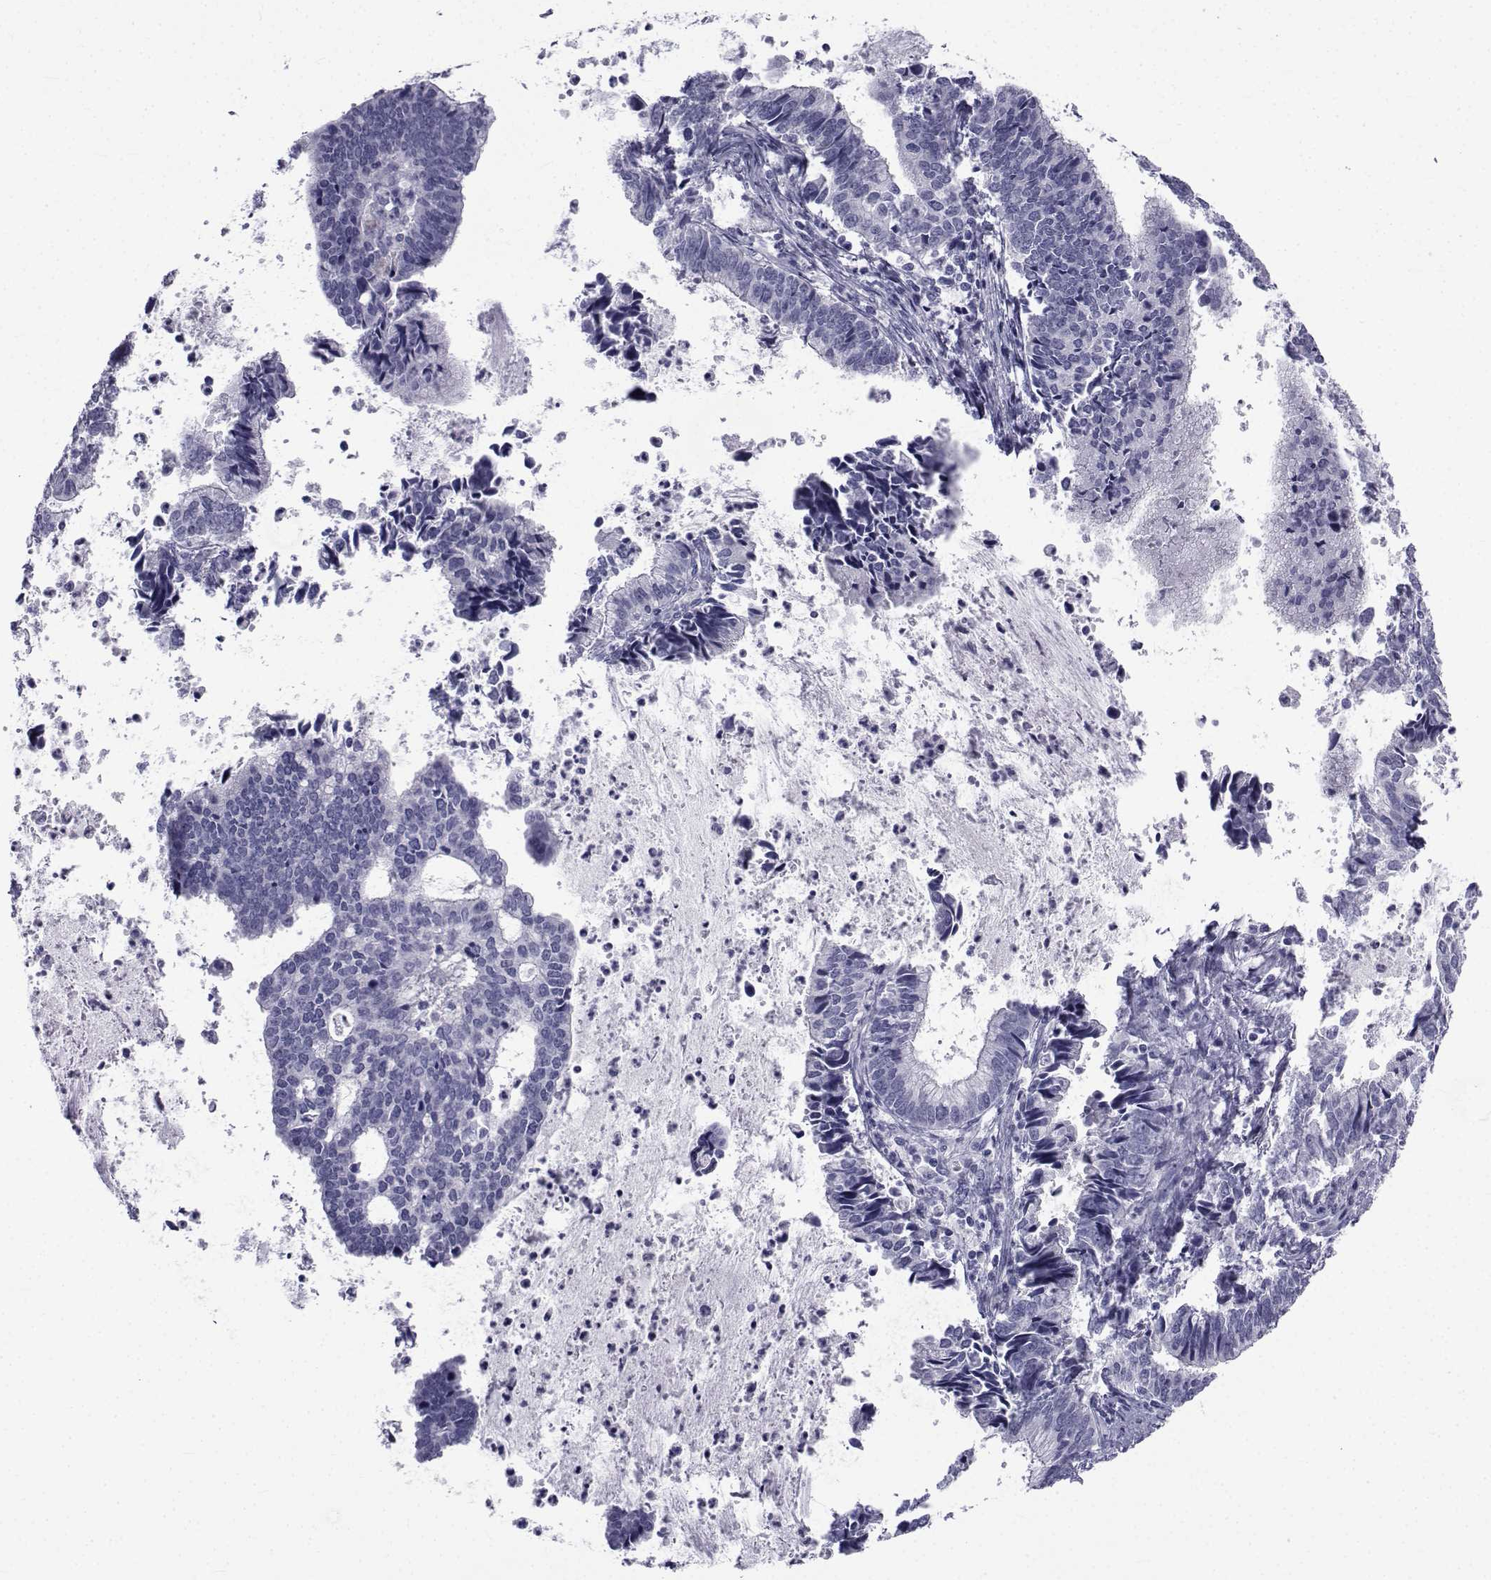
{"staining": {"intensity": "negative", "quantity": "none", "location": "none"}, "tissue": "cervical cancer", "cell_type": "Tumor cells", "image_type": "cancer", "snomed": [{"axis": "morphology", "description": "Adenocarcinoma, NOS"}, {"axis": "topography", "description": "Cervix"}], "caption": "This is a micrograph of immunohistochemistry staining of cervical cancer, which shows no staining in tumor cells.", "gene": "PDE6H", "patient": {"sex": "female", "age": 42}}